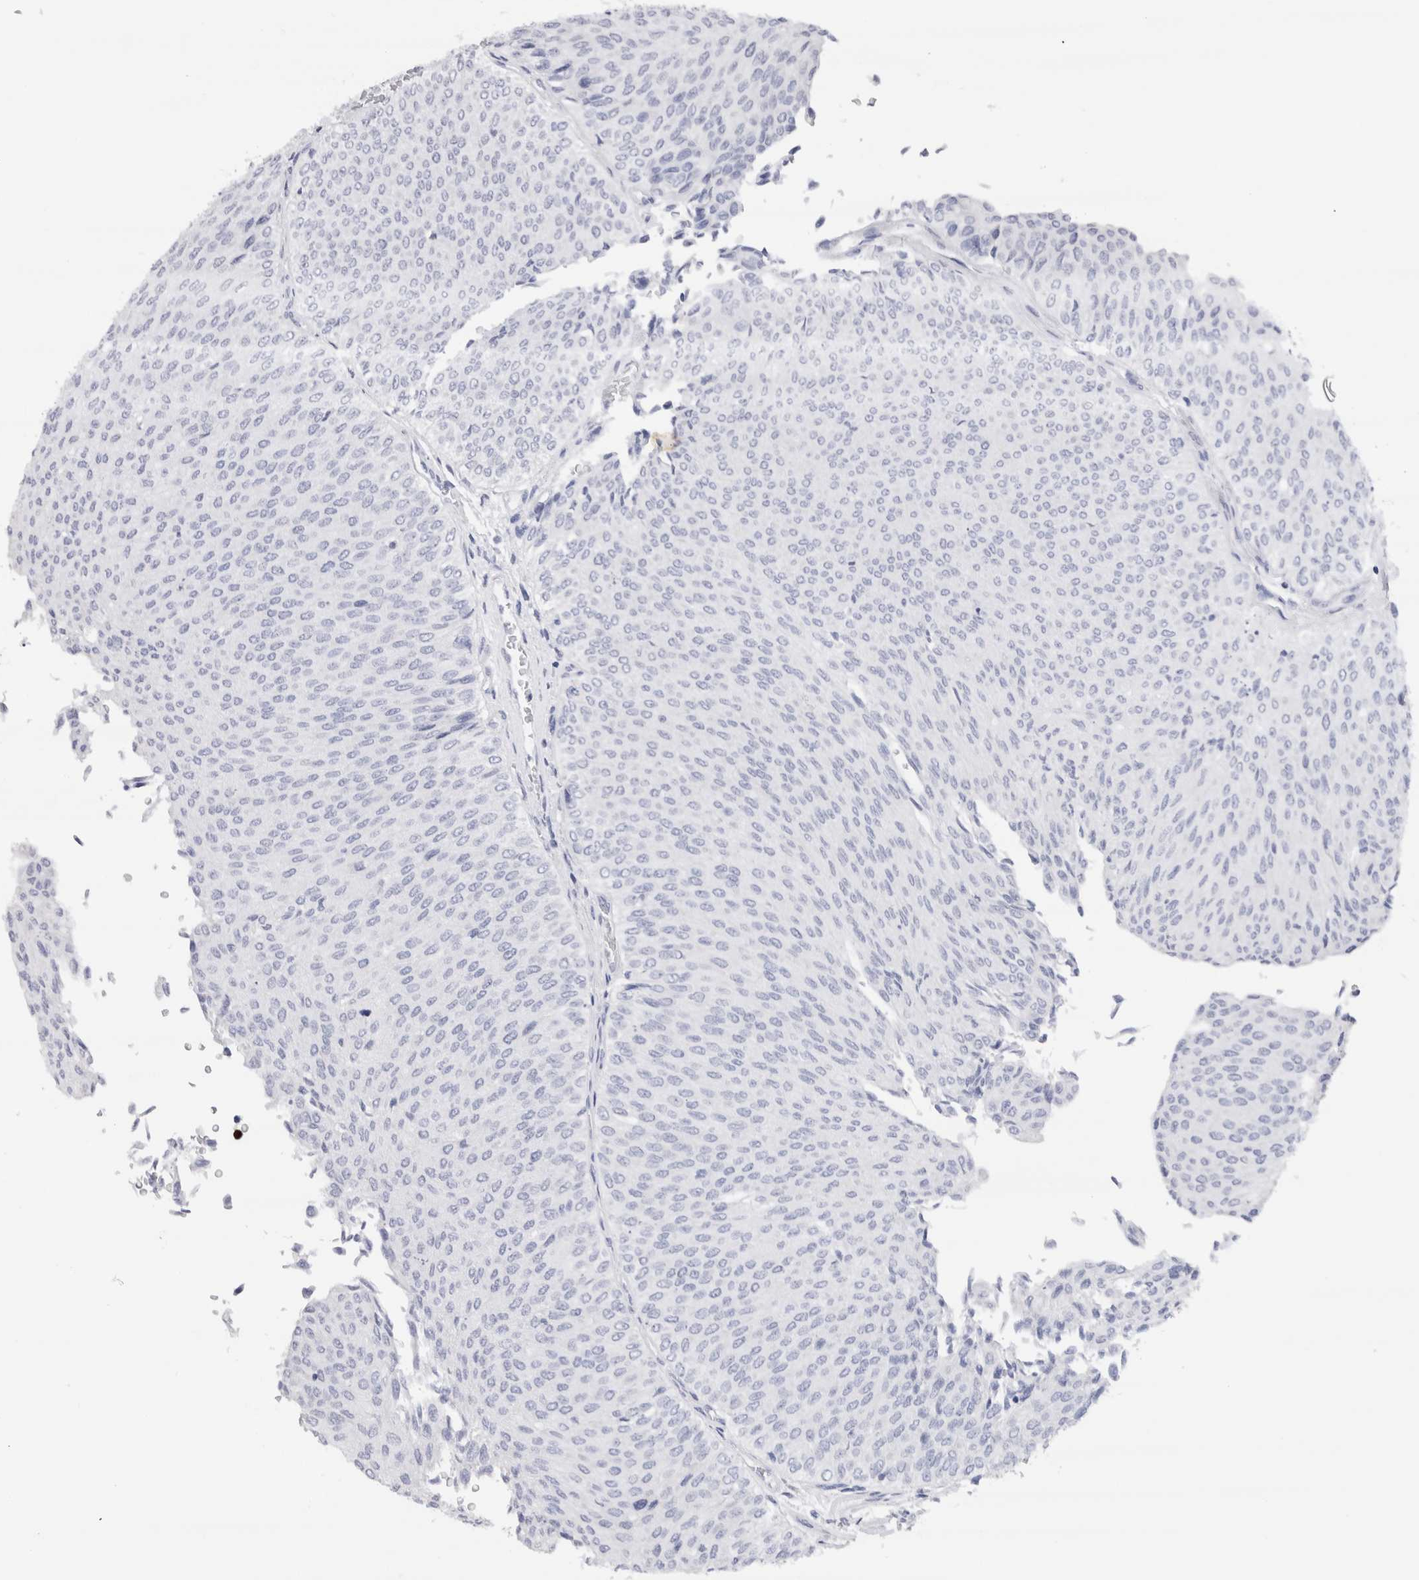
{"staining": {"intensity": "negative", "quantity": "none", "location": "none"}, "tissue": "urothelial cancer", "cell_type": "Tumor cells", "image_type": "cancer", "snomed": [{"axis": "morphology", "description": "Urothelial carcinoma, Low grade"}, {"axis": "topography", "description": "Urinary bladder"}], "caption": "Human low-grade urothelial carcinoma stained for a protein using IHC displays no staining in tumor cells.", "gene": "SLC10A5", "patient": {"sex": "male", "age": 78}}